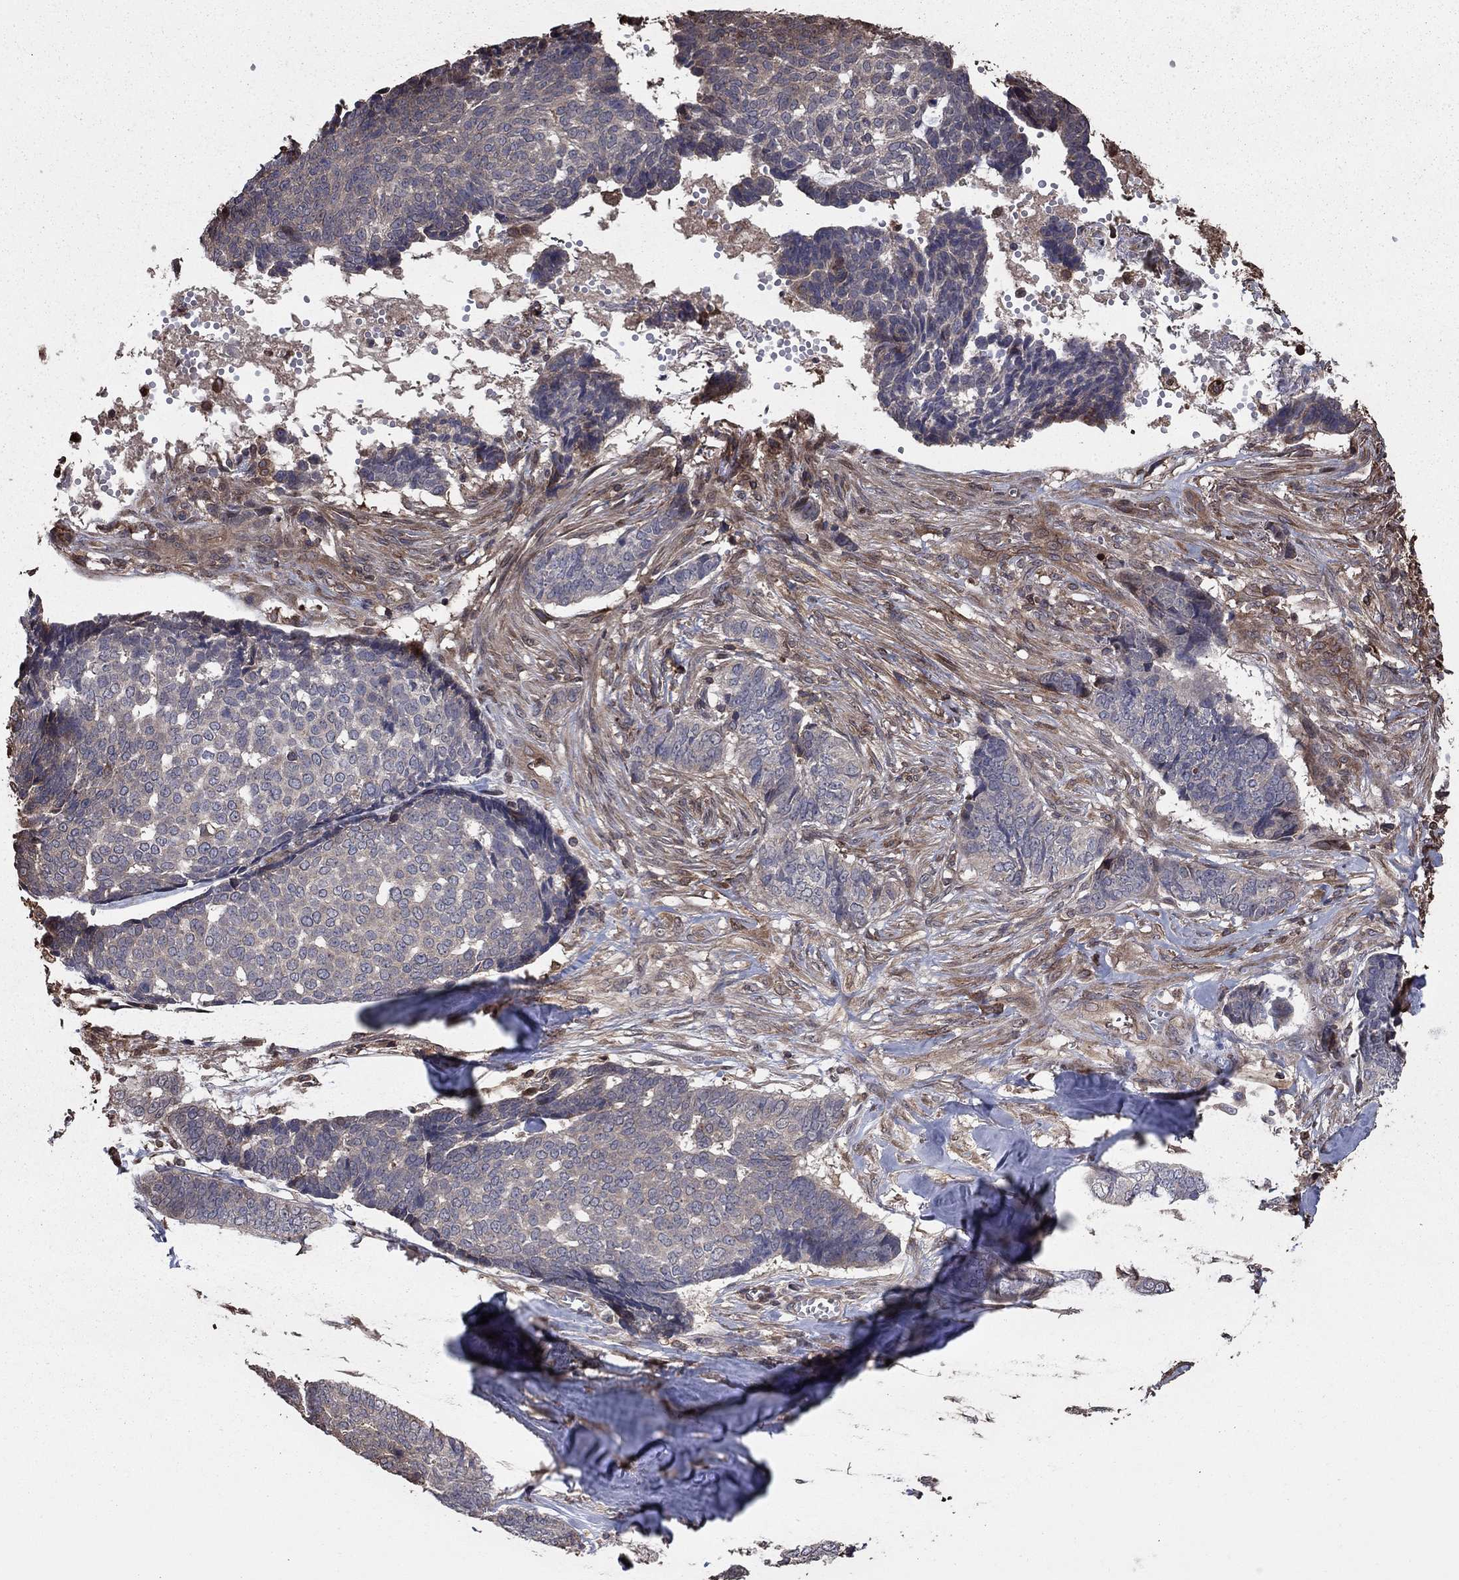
{"staining": {"intensity": "negative", "quantity": "none", "location": "none"}, "tissue": "skin cancer", "cell_type": "Tumor cells", "image_type": "cancer", "snomed": [{"axis": "morphology", "description": "Basal cell carcinoma"}, {"axis": "topography", "description": "Skin"}], "caption": "The immunohistochemistry (IHC) micrograph has no significant positivity in tumor cells of skin cancer (basal cell carcinoma) tissue.", "gene": "GYG1", "patient": {"sex": "male", "age": 86}}